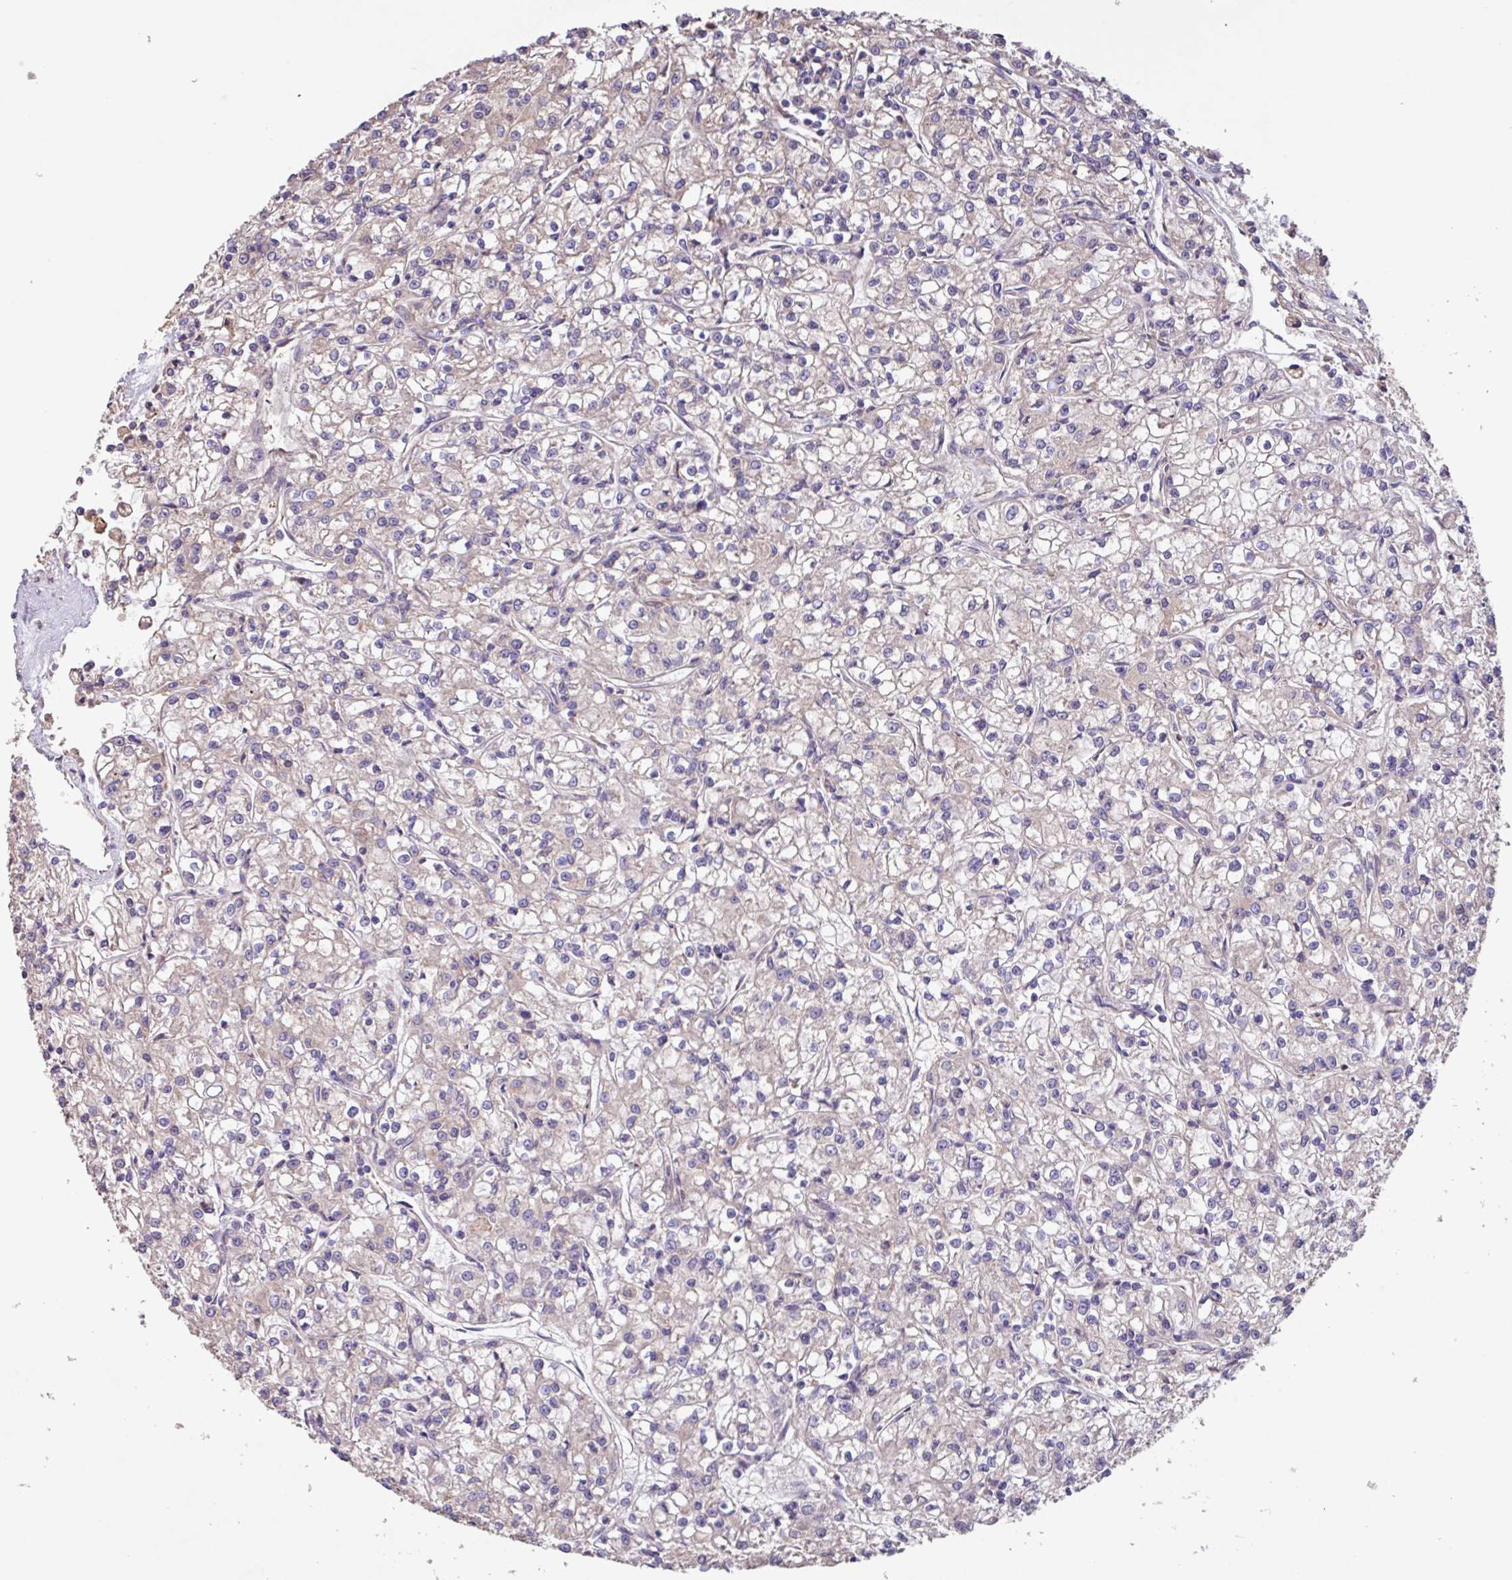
{"staining": {"intensity": "negative", "quantity": "none", "location": "none"}, "tissue": "renal cancer", "cell_type": "Tumor cells", "image_type": "cancer", "snomed": [{"axis": "morphology", "description": "Adenocarcinoma, NOS"}, {"axis": "topography", "description": "Kidney"}], "caption": "This is an immunohistochemistry image of adenocarcinoma (renal). There is no positivity in tumor cells.", "gene": "PTPRQ", "patient": {"sex": "female", "age": 59}}